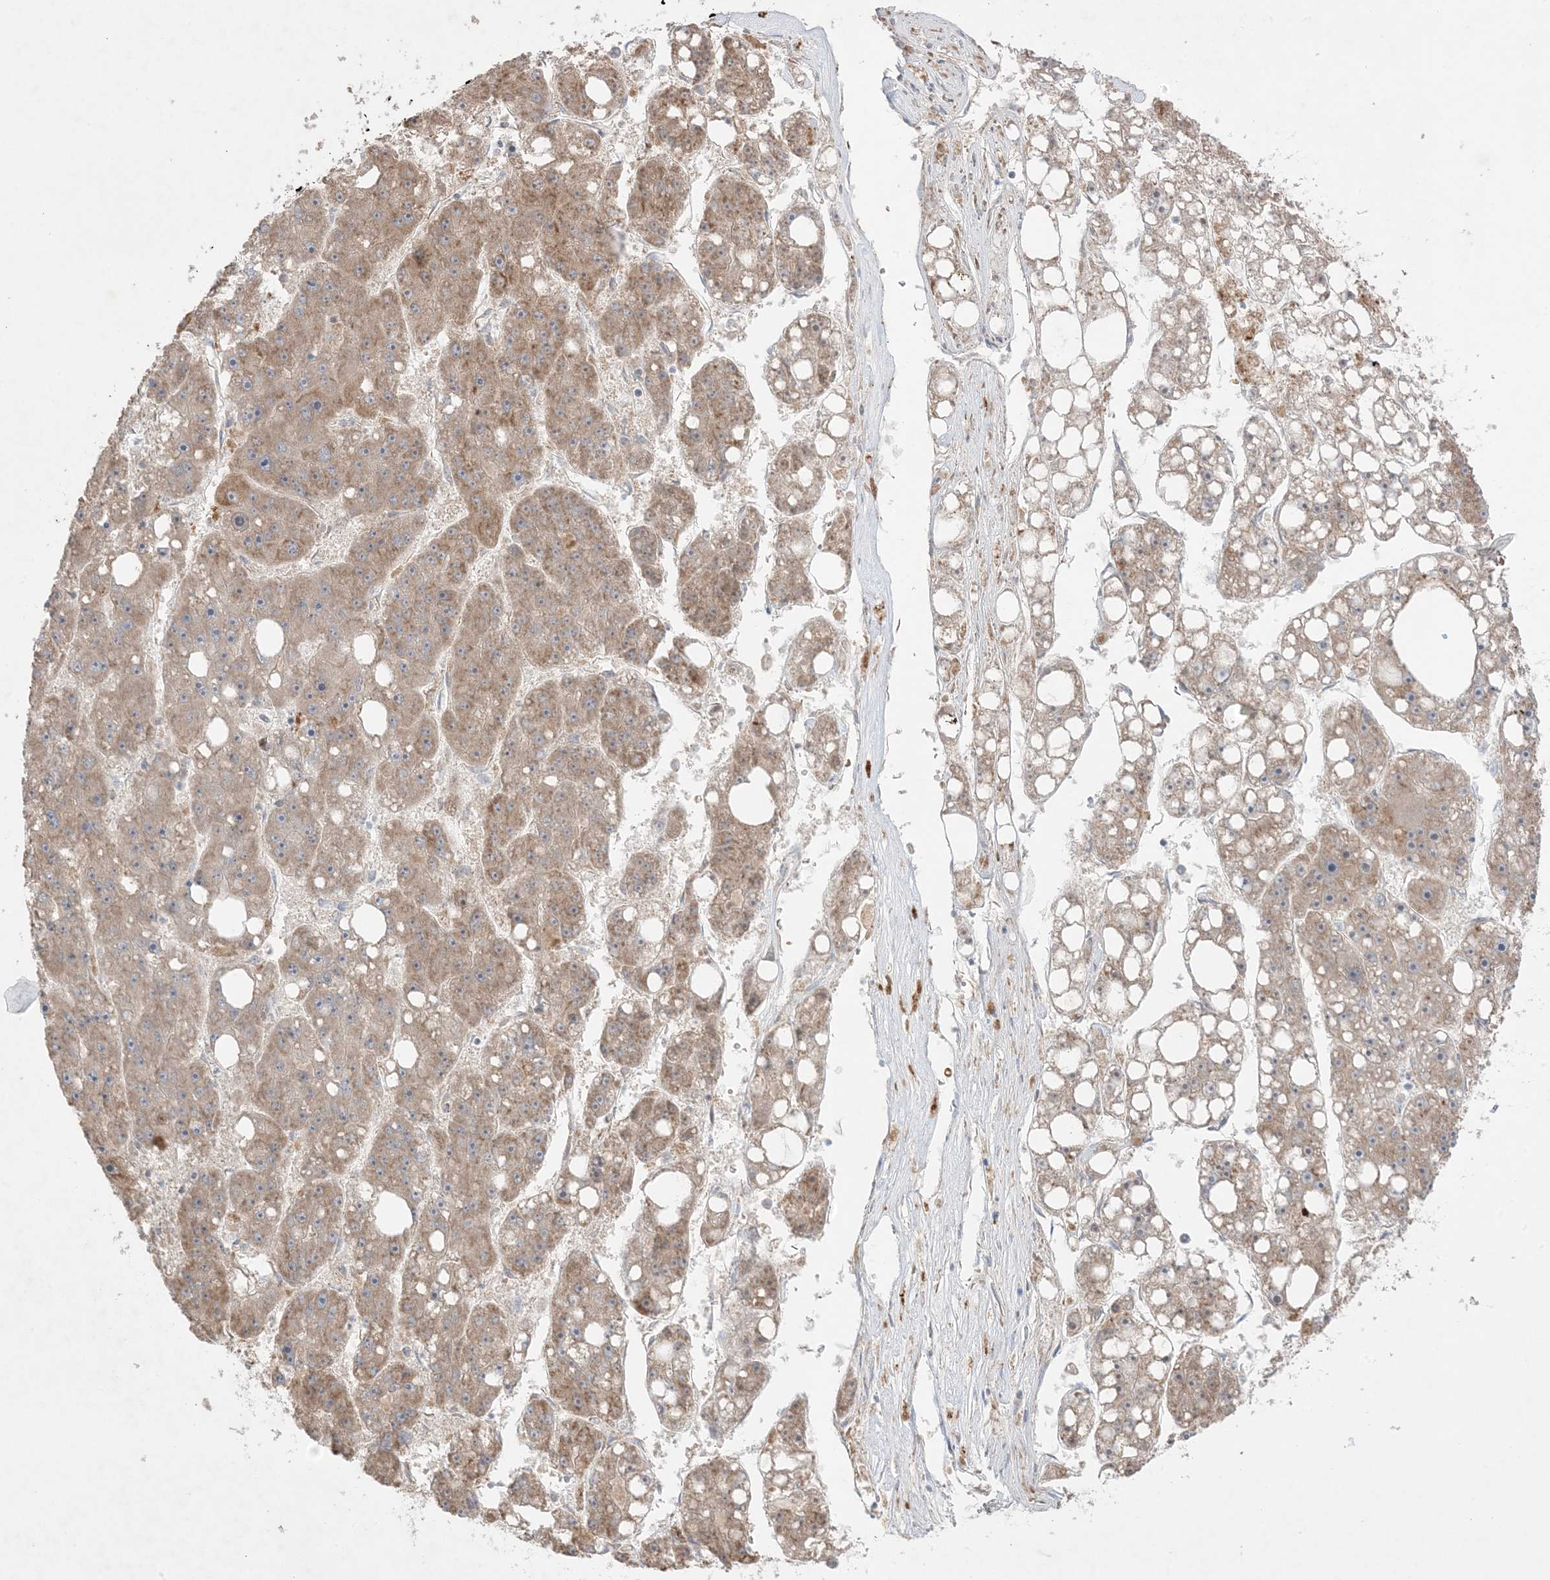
{"staining": {"intensity": "weak", "quantity": ">75%", "location": "cytoplasmic/membranous"}, "tissue": "liver cancer", "cell_type": "Tumor cells", "image_type": "cancer", "snomed": [{"axis": "morphology", "description": "Carcinoma, Hepatocellular, NOS"}, {"axis": "topography", "description": "Liver"}], "caption": "High-power microscopy captured an immunohistochemistry (IHC) histopathology image of hepatocellular carcinoma (liver), revealing weak cytoplasmic/membranous expression in about >75% of tumor cells. The staining is performed using DAB (3,3'-diaminobenzidine) brown chromogen to label protein expression. The nuclei are counter-stained blue using hematoxylin.", "gene": "MMGT1", "patient": {"sex": "female", "age": 61}}